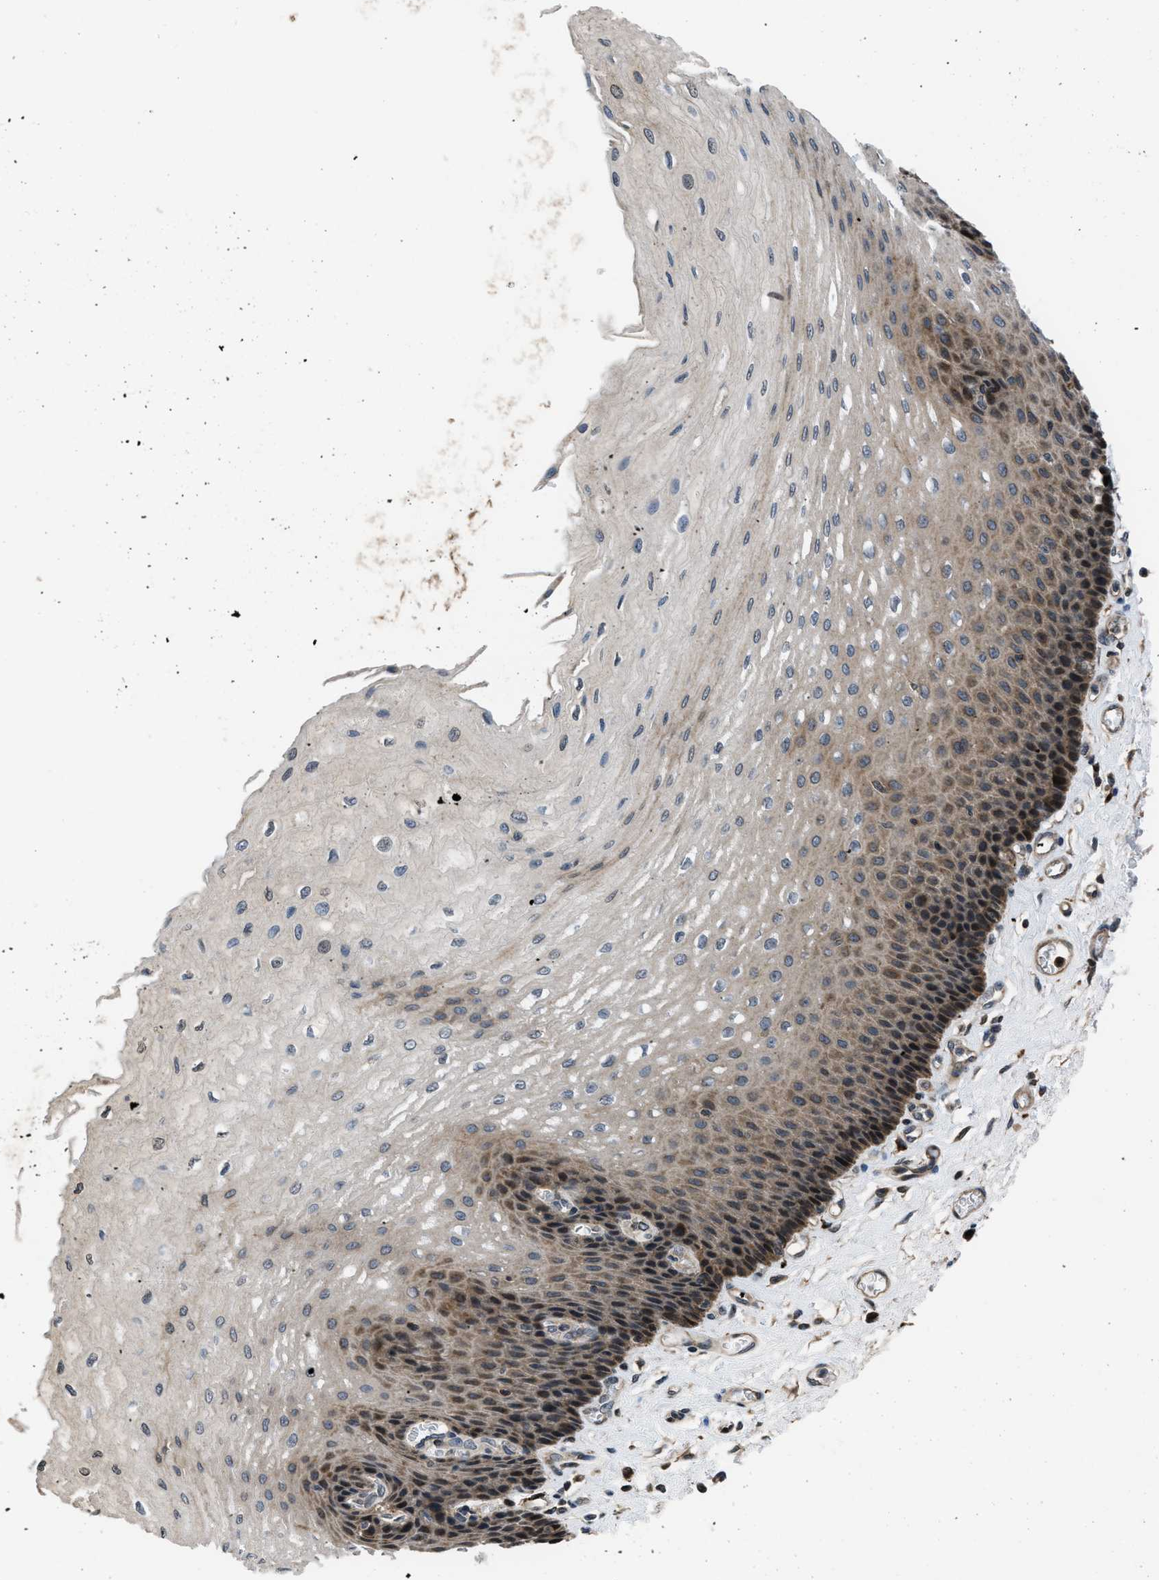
{"staining": {"intensity": "strong", "quantity": "25%-75%", "location": "cytoplasmic/membranous"}, "tissue": "esophagus", "cell_type": "Squamous epithelial cells", "image_type": "normal", "snomed": [{"axis": "morphology", "description": "Normal tissue, NOS"}, {"axis": "topography", "description": "Esophagus"}], "caption": "Unremarkable esophagus exhibits strong cytoplasmic/membranous staining in about 25%-75% of squamous epithelial cells, visualized by immunohistochemistry.", "gene": "CTBS", "patient": {"sex": "female", "age": 72}}